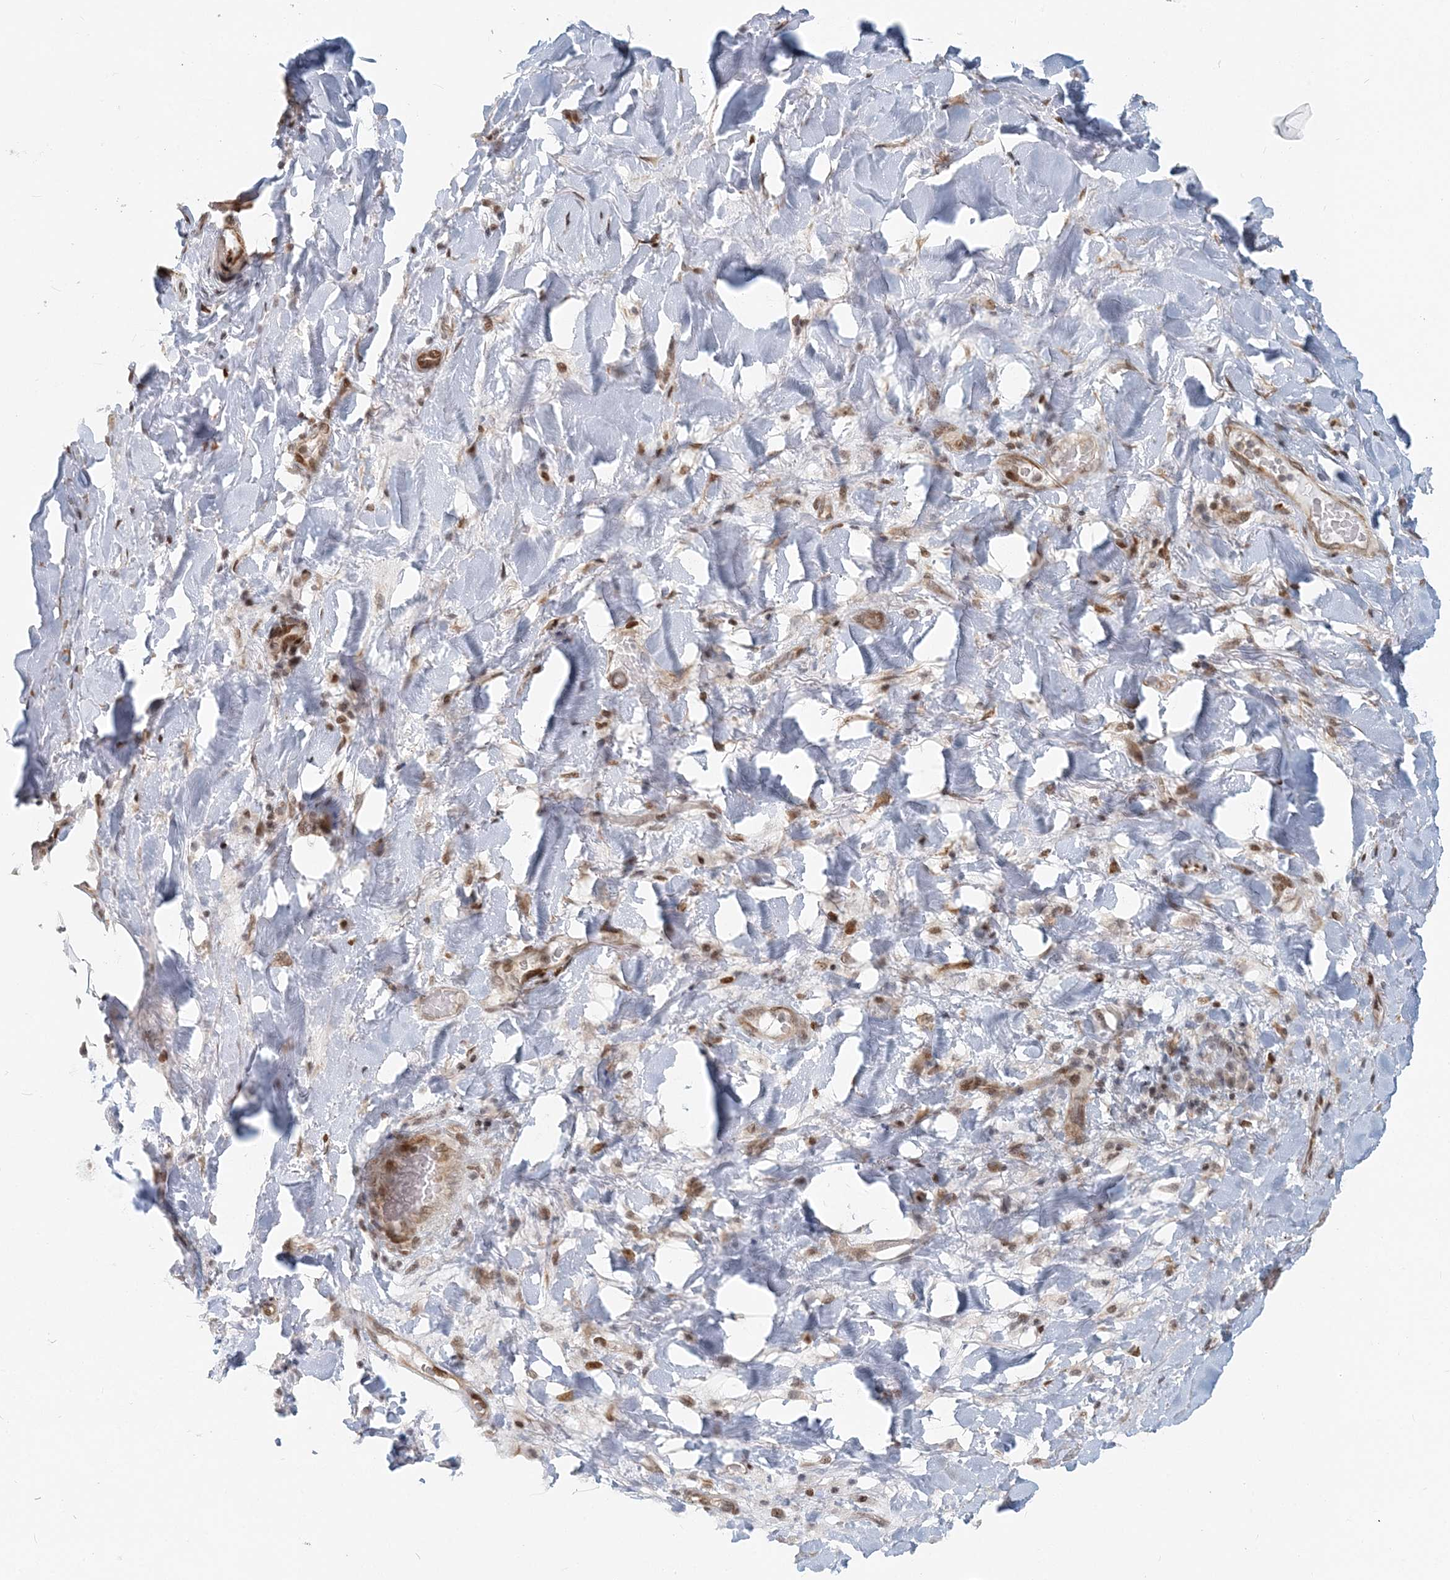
{"staining": {"intensity": "negative", "quantity": "none", "location": "none"}, "tissue": "adipose tissue", "cell_type": "Adipocytes", "image_type": "normal", "snomed": [{"axis": "morphology", "description": "Normal tissue, NOS"}, {"axis": "morphology", "description": "Squamous cell carcinoma, NOS"}, {"axis": "topography", "description": "Lymph node"}, {"axis": "topography", "description": "Bronchus"}, {"axis": "topography", "description": "Lung"}], "caption": "DAB immunohistochemical staining of benign human adipose tissue exhibits no significant expression in adipocytes.", "gene": "BAZ1B", "patient": {"sex": "male", "age": 66}}